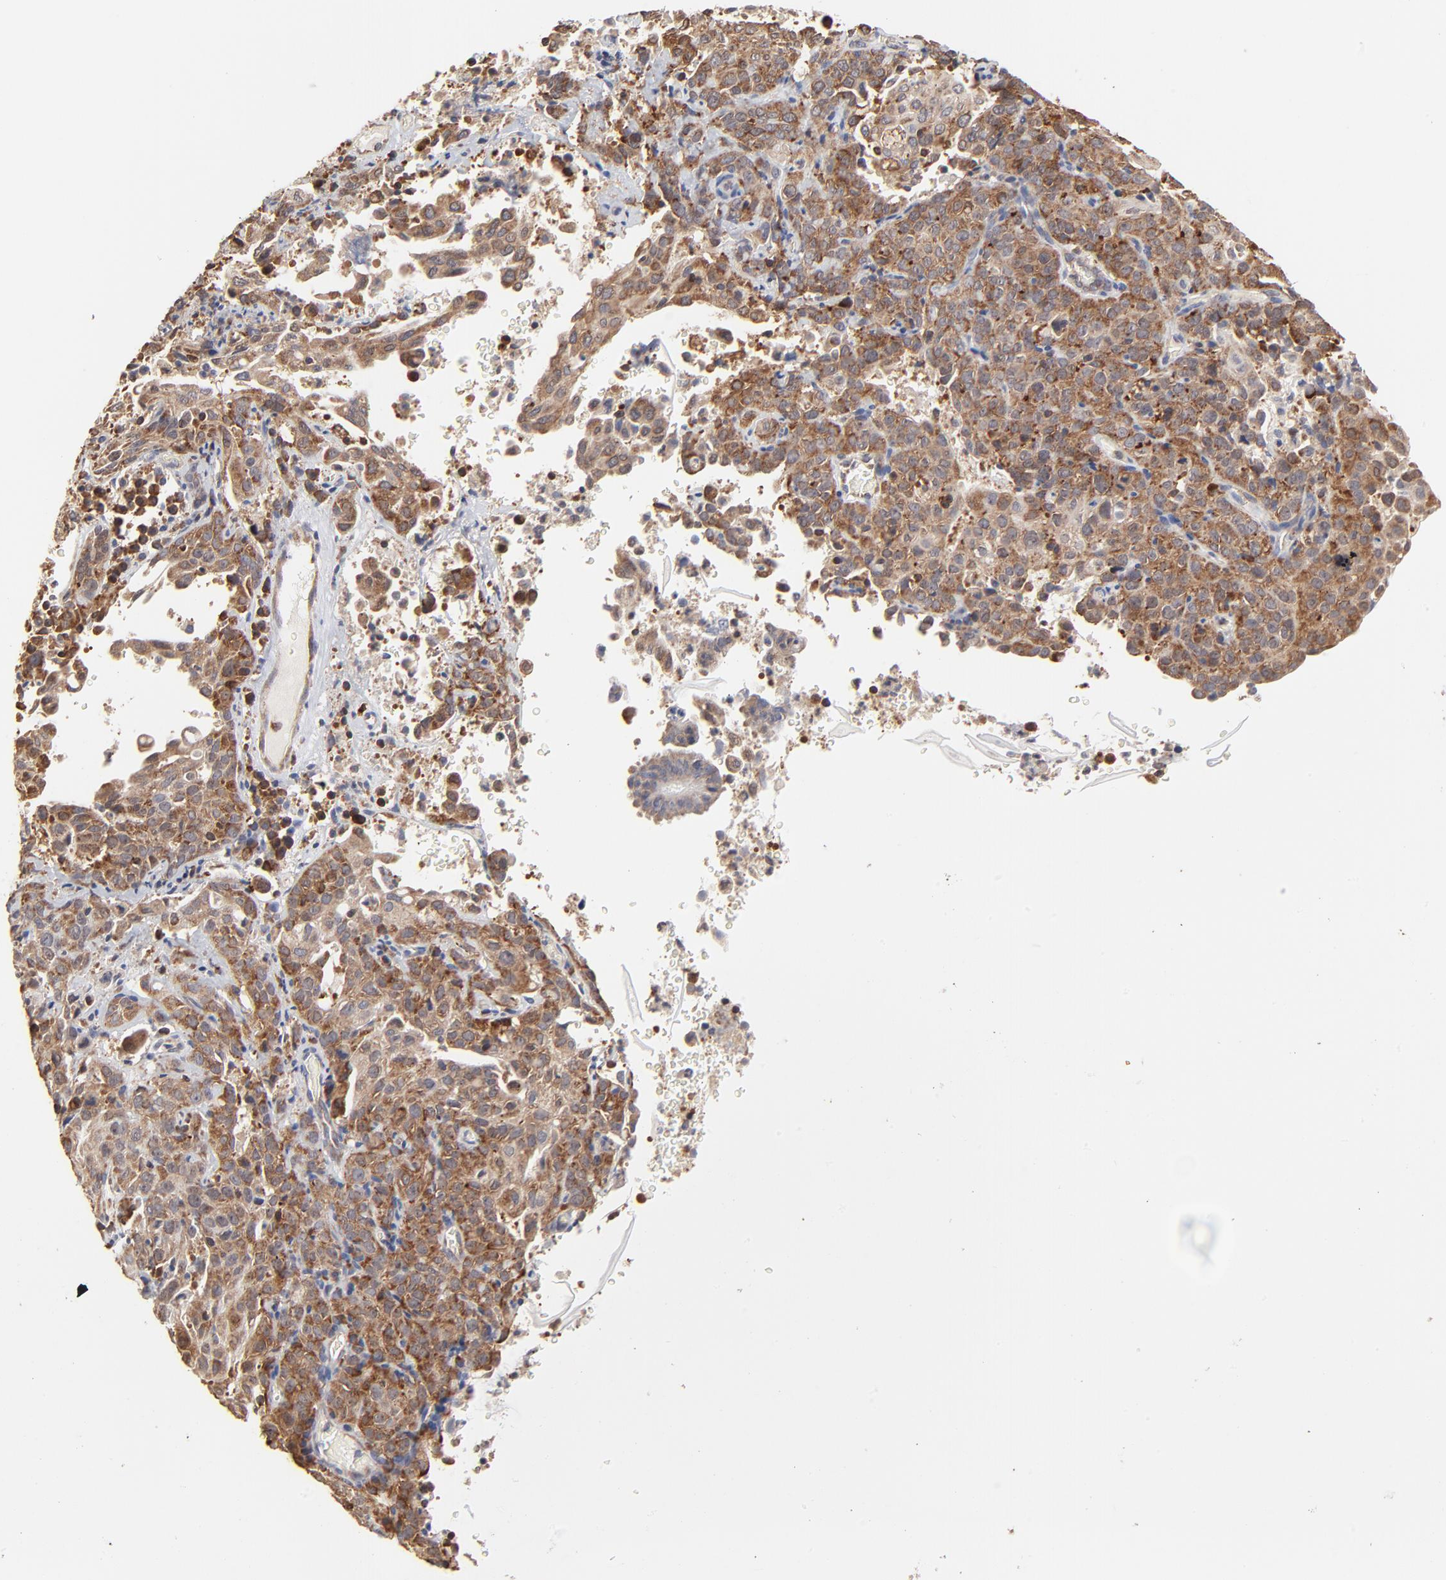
{"staining": {"intensity": "weak", "quantity": "25%-75%", "location": "cytoplasmic/membranous"}, "tissue": "cervical cancer", "cell_type": "Tumor cells", "image_type": "cancer", "snomed": [{"axis": "morphology", "description": "Squamous cell carcinoma, NOS"}, {"axis": "topography", "description": "Cervix"}], "caption": "A brown stain shows weak cytoplasmic/membranous positivity of a protein in human cervical squamous cell carcinoma tumor cells.", "gene": "RNF213", "patient": {"sex": "female", "age": 41}}